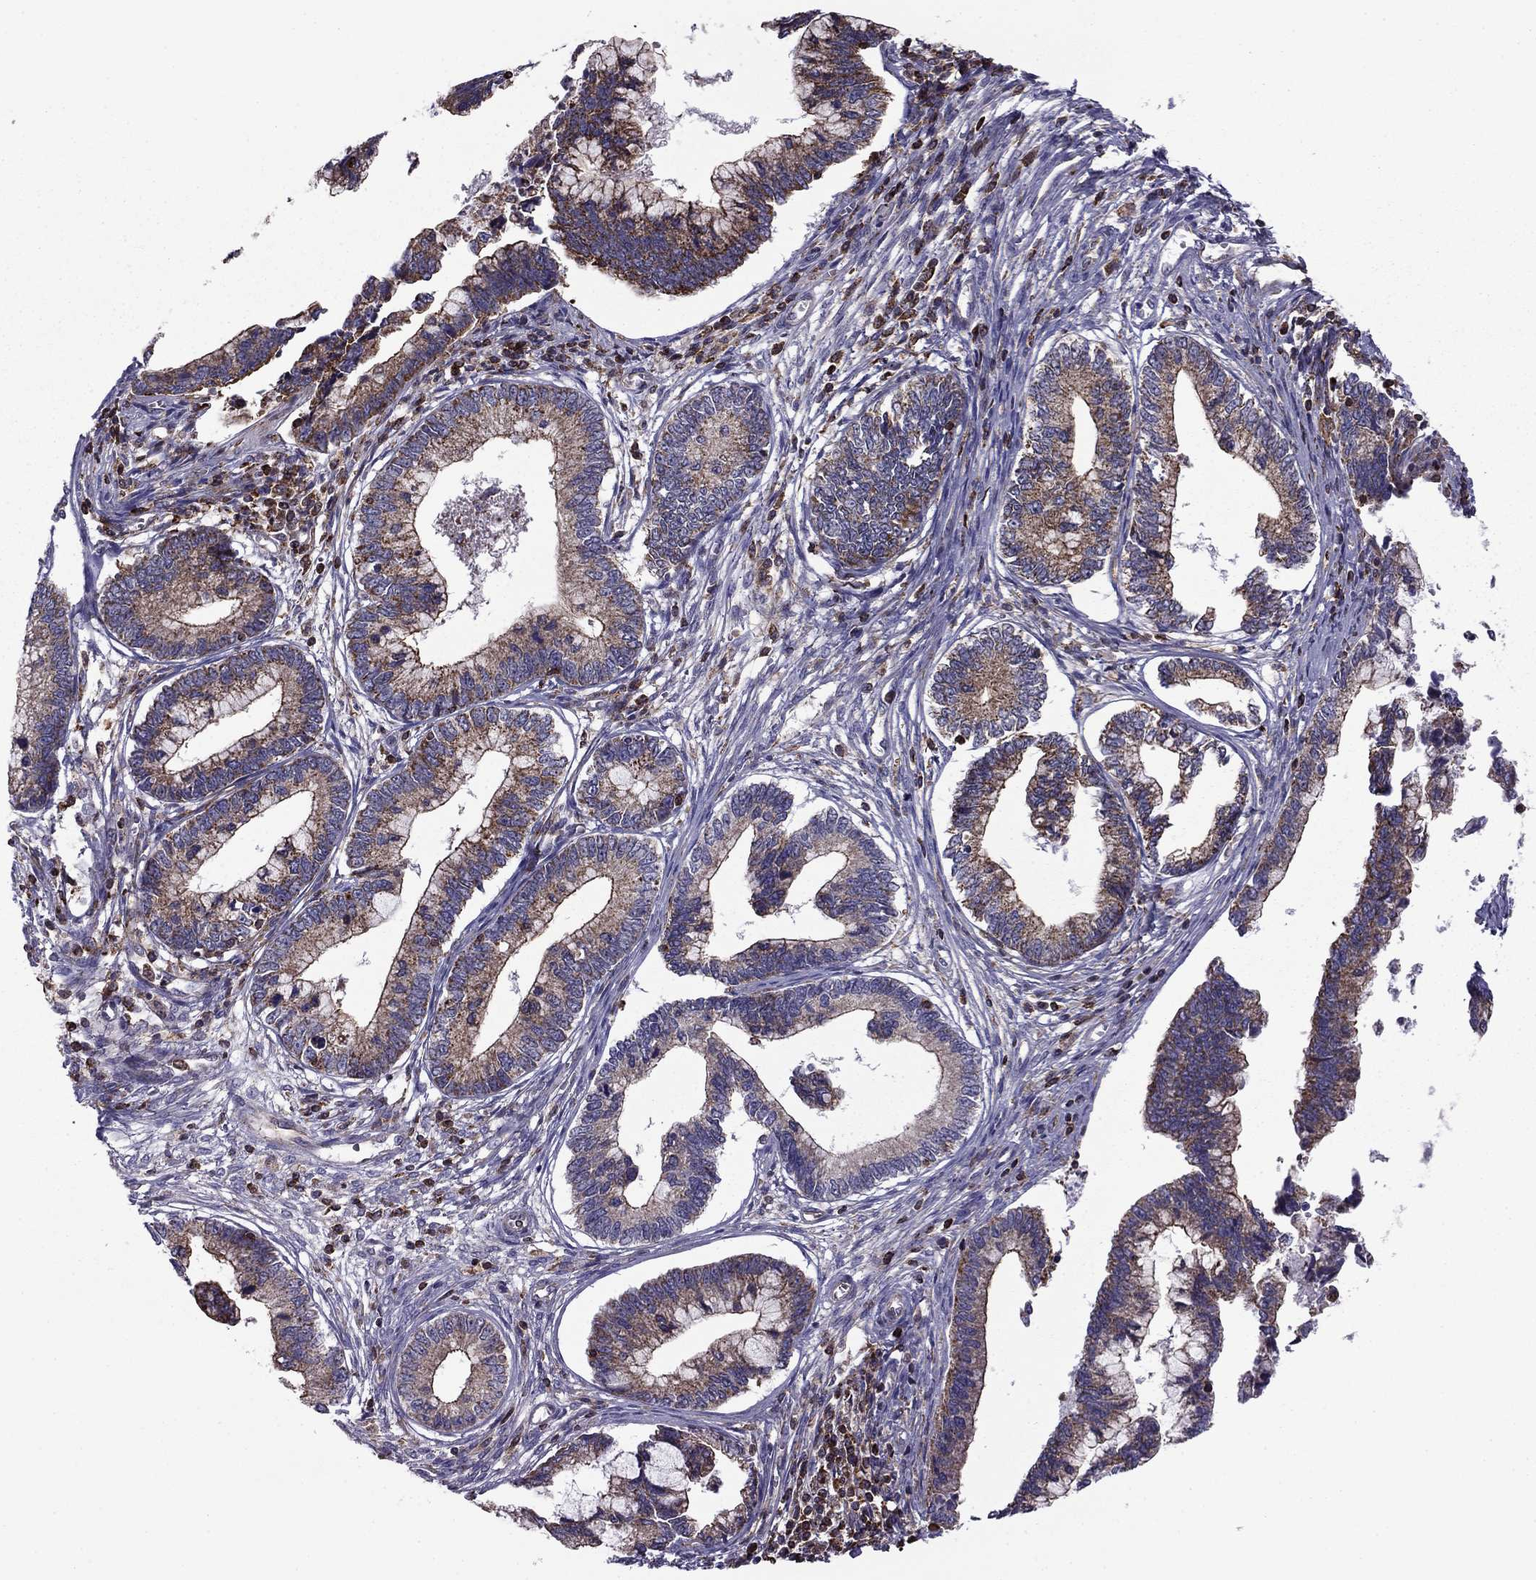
{"staining": {"intensity": "strong", "quantity": "25%-75%", "location": "cytoplasmic/membranous"}, "tissue": "cervical cancer", "cell_type": "Tumor cells", "image_type": "cancer", "snomed": [{"axis": "morphology", "description": "Adenocarcinoma, NOS"}, {"axis": "topography", "description": "Cervix"}], "caption": "This histopathology image shows adenocarcinoma (cervical) stained with immunohistochemistry to label a protein in brown. The cytoplasmic/membranous of tumor cells show strong positivity for the protein. Nuclei are counter-stained blue.", "gene": "ALG6", "patient": {"sex": "female", "age": 44}}